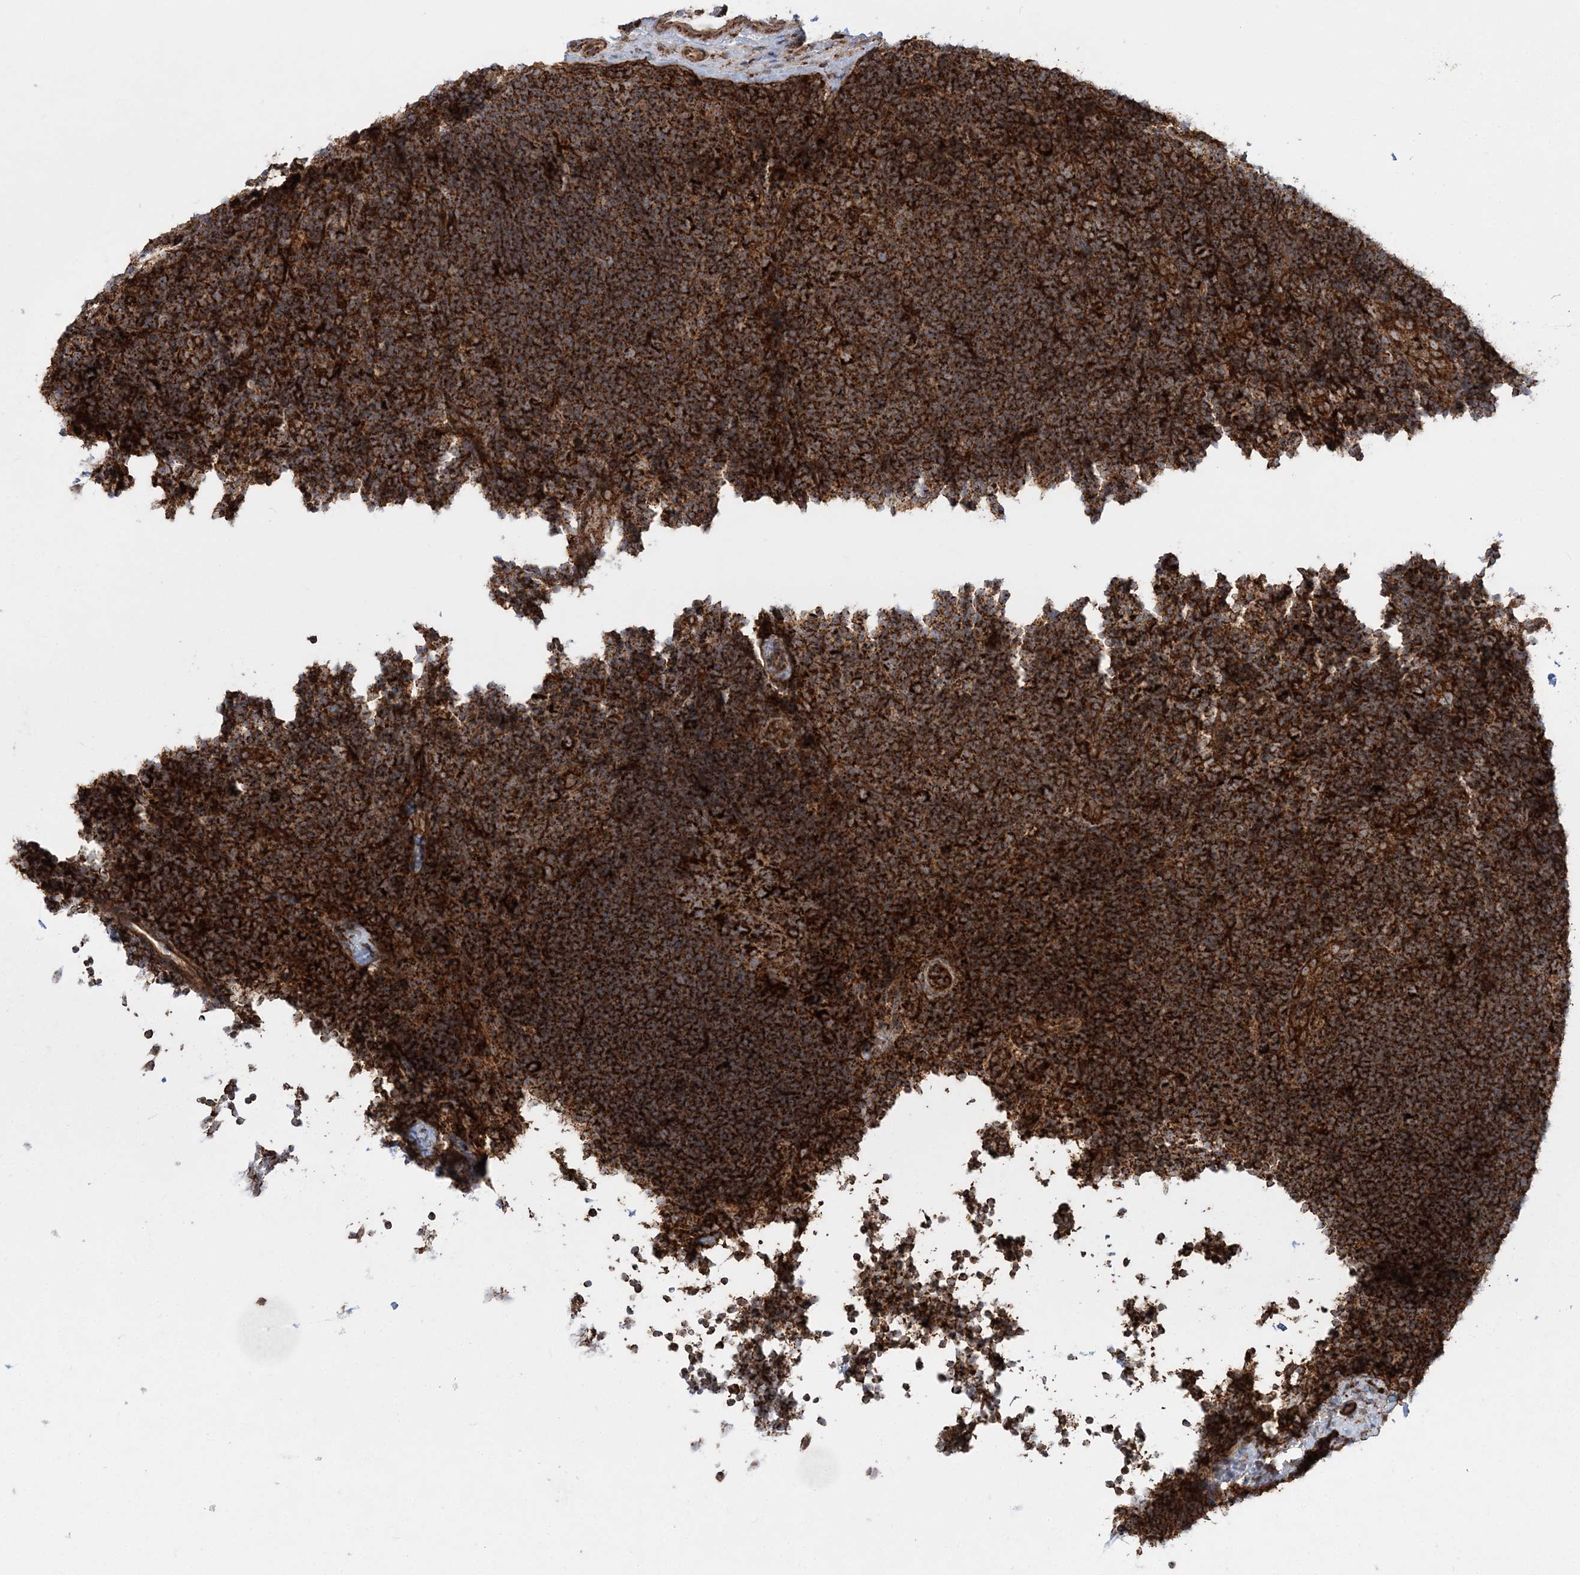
{"staining": {"intensity": "strong", "quantity": ">75%", "location": "cytoplasmic/membranous"}, "tissue": "lymph node", "cell_type": "Germinal center cells", "image_type": "normal", "snomed": [{"axis": "morphology", "description": "Normal tissue, NOS"}, {"axis": "topography", "description": "Lymph node"}], "caption": "Germinal center cells exhibit strong cytoplasmic/membranous positivity in about >75% of cells in unremarkable lymph node. The protein is shown in brown color, while the nuclei are stained blue.", "gene": "LRPPRC", "patient": {"sex": "female", "age": 22}}